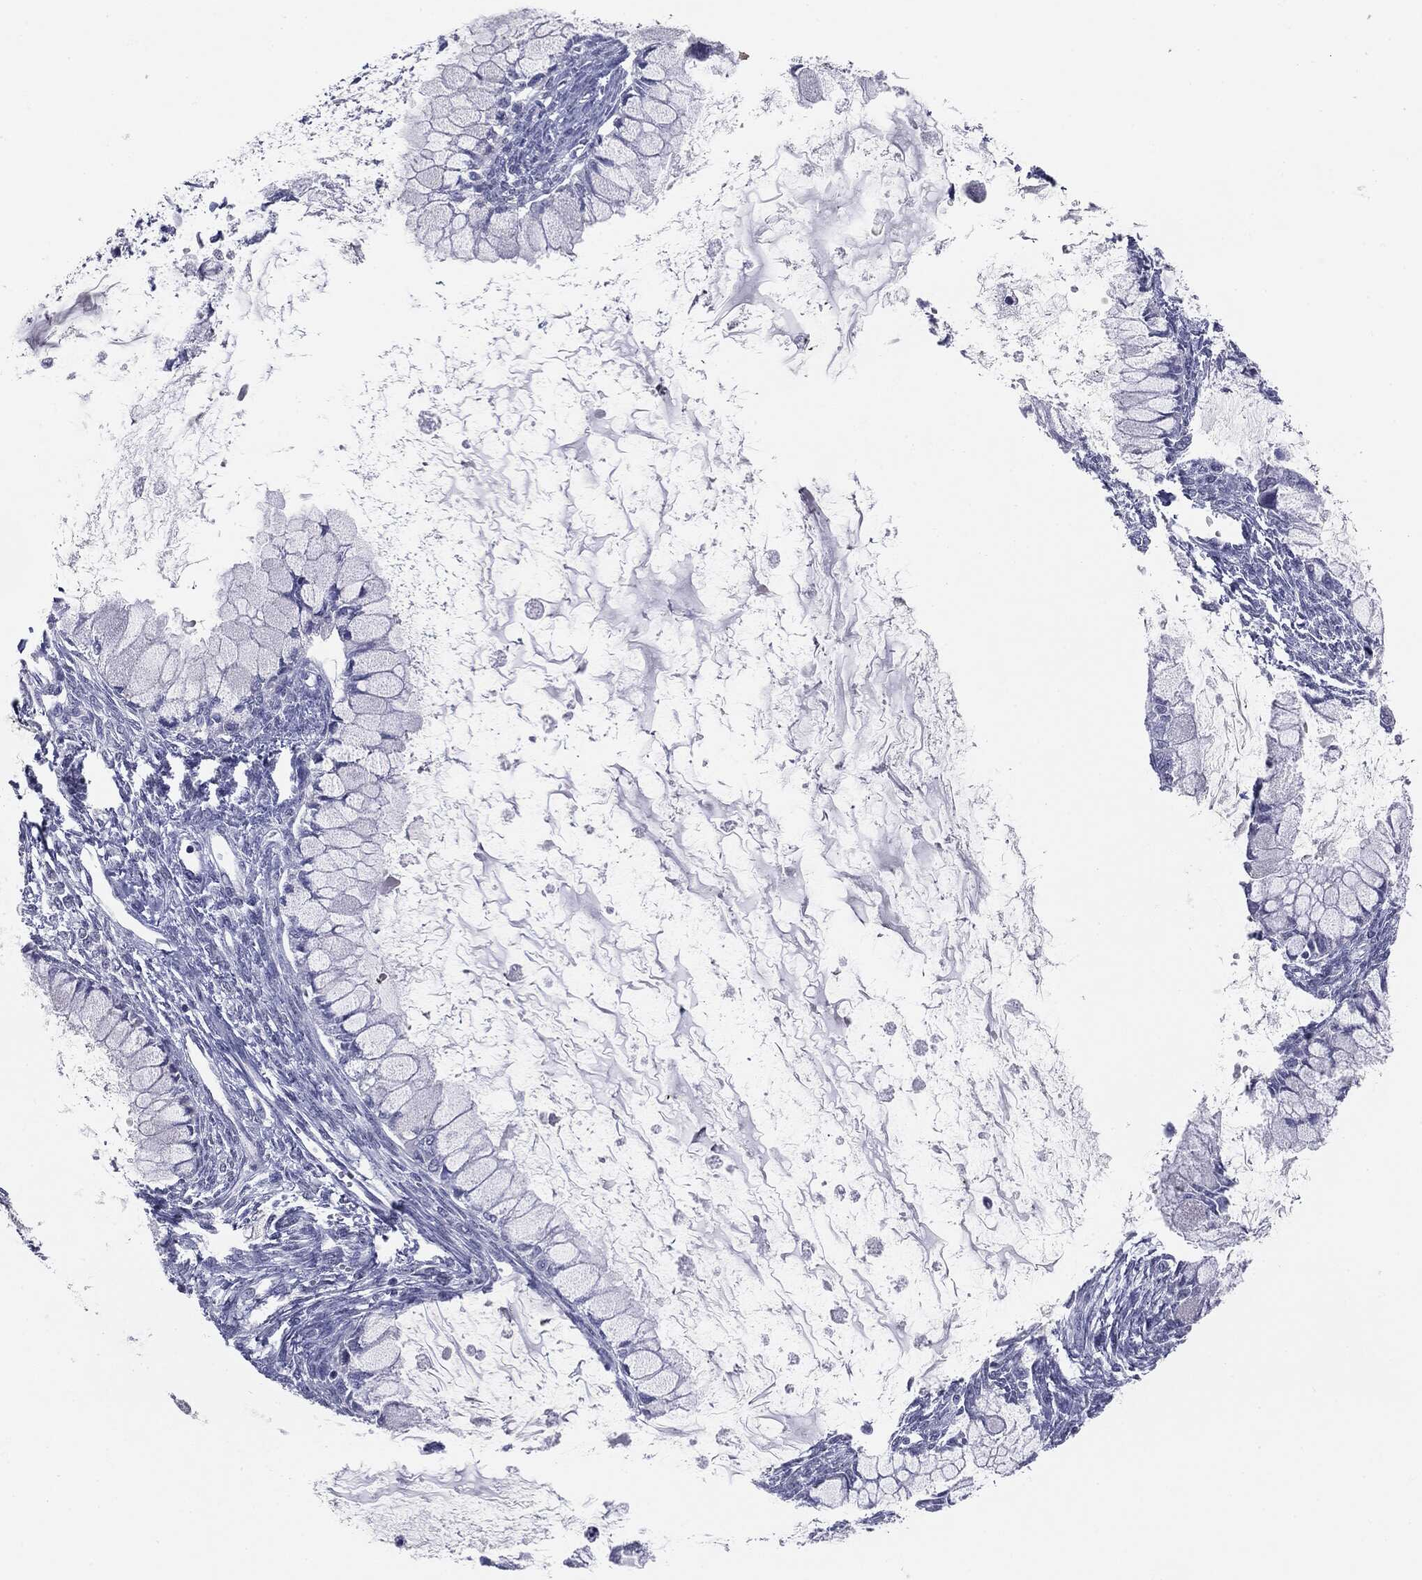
{"staining": {"intensity": "negative", "quantity": "none", "location": "none"}, "tissue": "ovarian cancer", "cell_type": "Tumor cells", "image_type": "cancer", "snomed": [{"axis": "morphology", "description": "Cystadenocarcinoma, mucinous, NOS"}, {"axis": "topography", "description": "Ovary"}], "caption": "Tumor cells are negative for protein expression in human mucinous cystadenocarcinoma (ovarian). The staining is performed using DAB (3,3'-diaminobenzidine) brown chromogen with nuclei counter-stained in using hematoxylin.", "gene": "SERPINB4", "patient": {"sex": "female", "age": 34}}